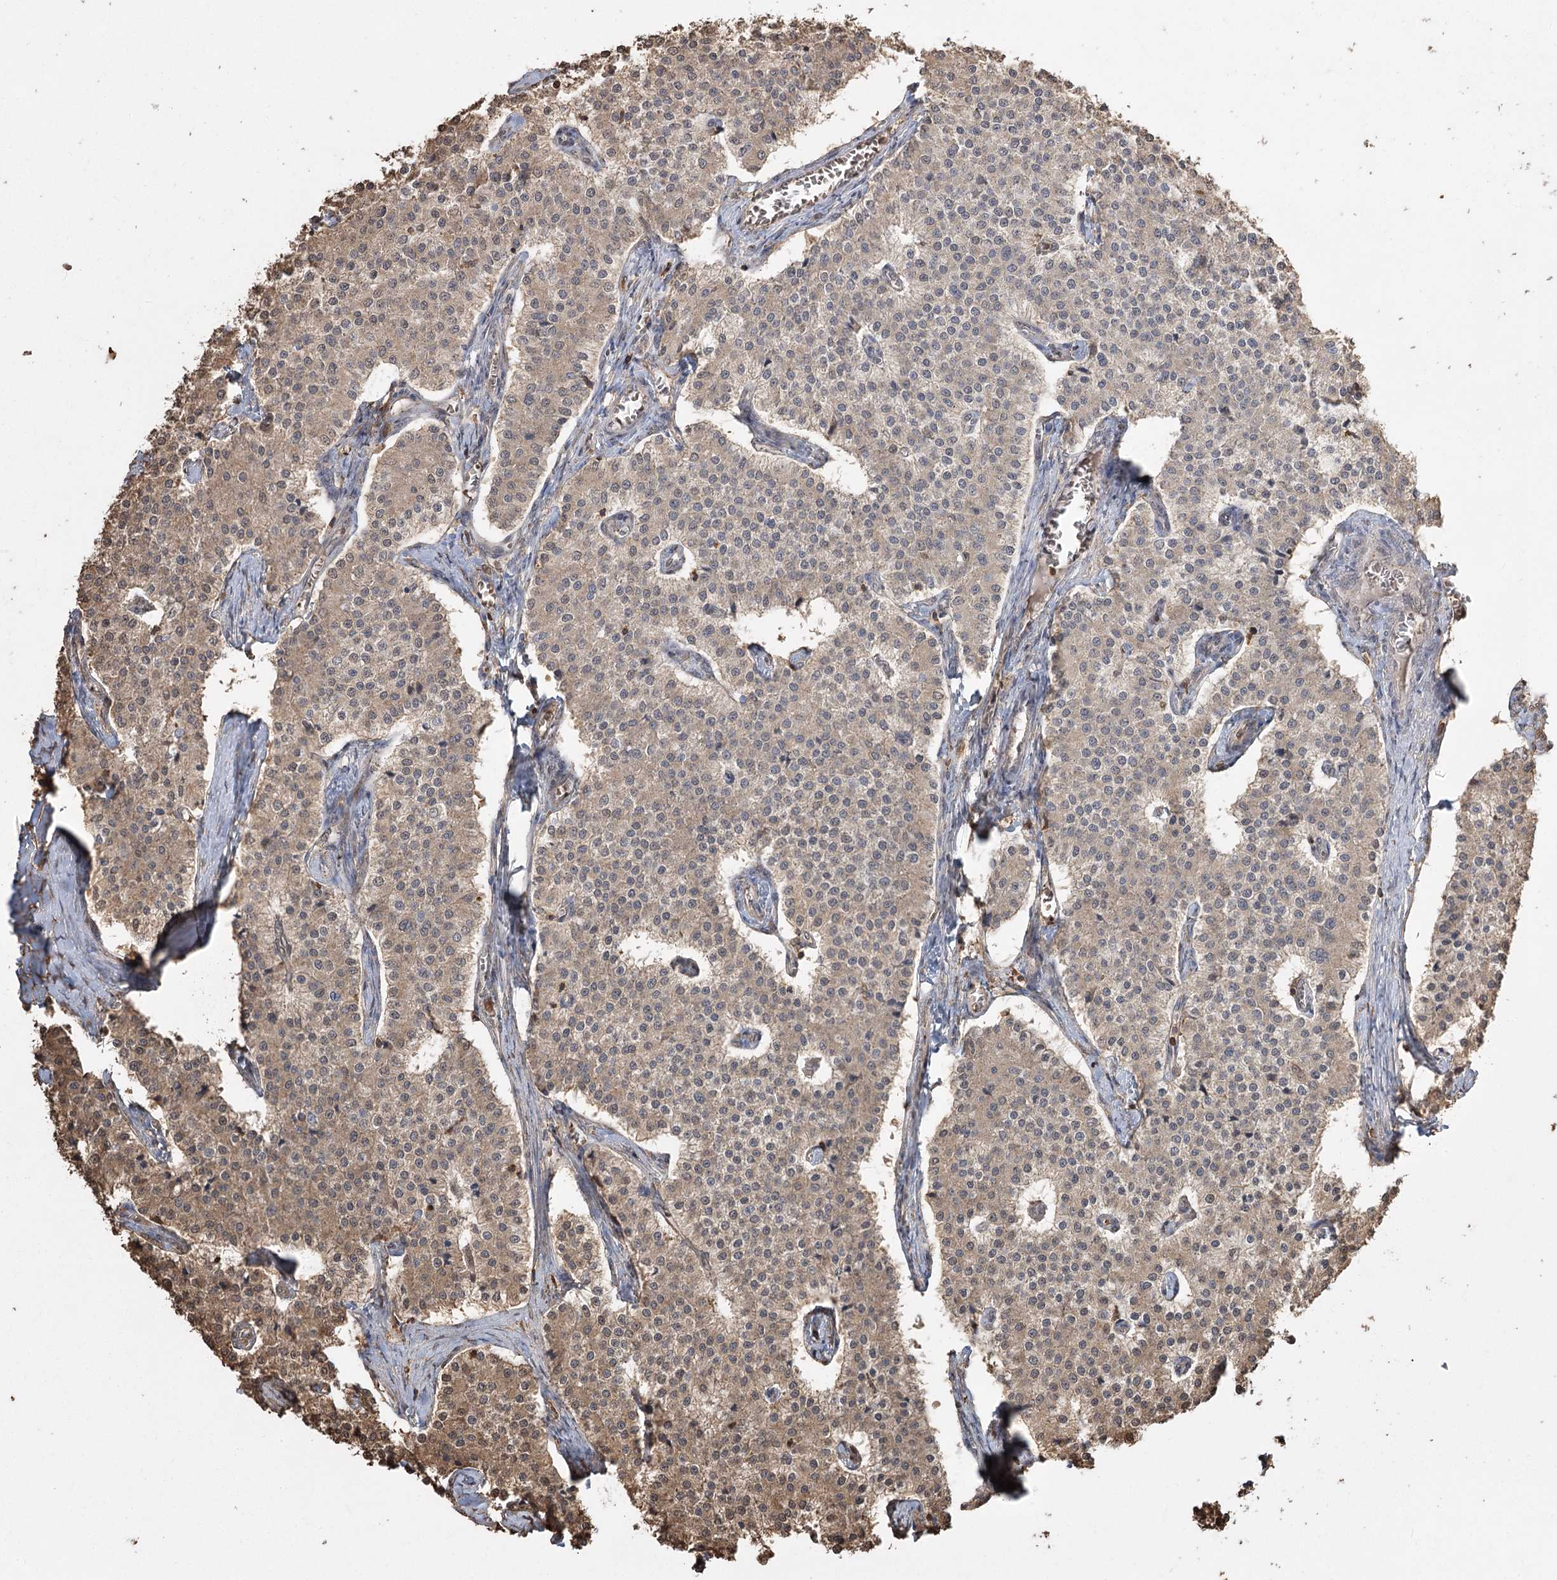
{"staining": {"intensity": "weak", "quantity": ">75%", "location": "cytoplasmic/membranous"}, "tissue": "carcinoid", "cell_type": "Tumor cells", "image_type": "cancer", "snomed": [{"axis": "morphology", "description": "Carcinoid, malignant, NOS"}, {"axis": "topography", "description": "Colon"}], "caption": "Protein analysis of carcinoid tissue exhibits weak cytoplasmic/membranous staining in approximately >75% of tumor cells. (DAB (3,3'-diaminobenzidine) IHC with brightfield microscopy, high magnification).", "gene": "PLCH1", "patient": {"sex": "female", "age": 52}}